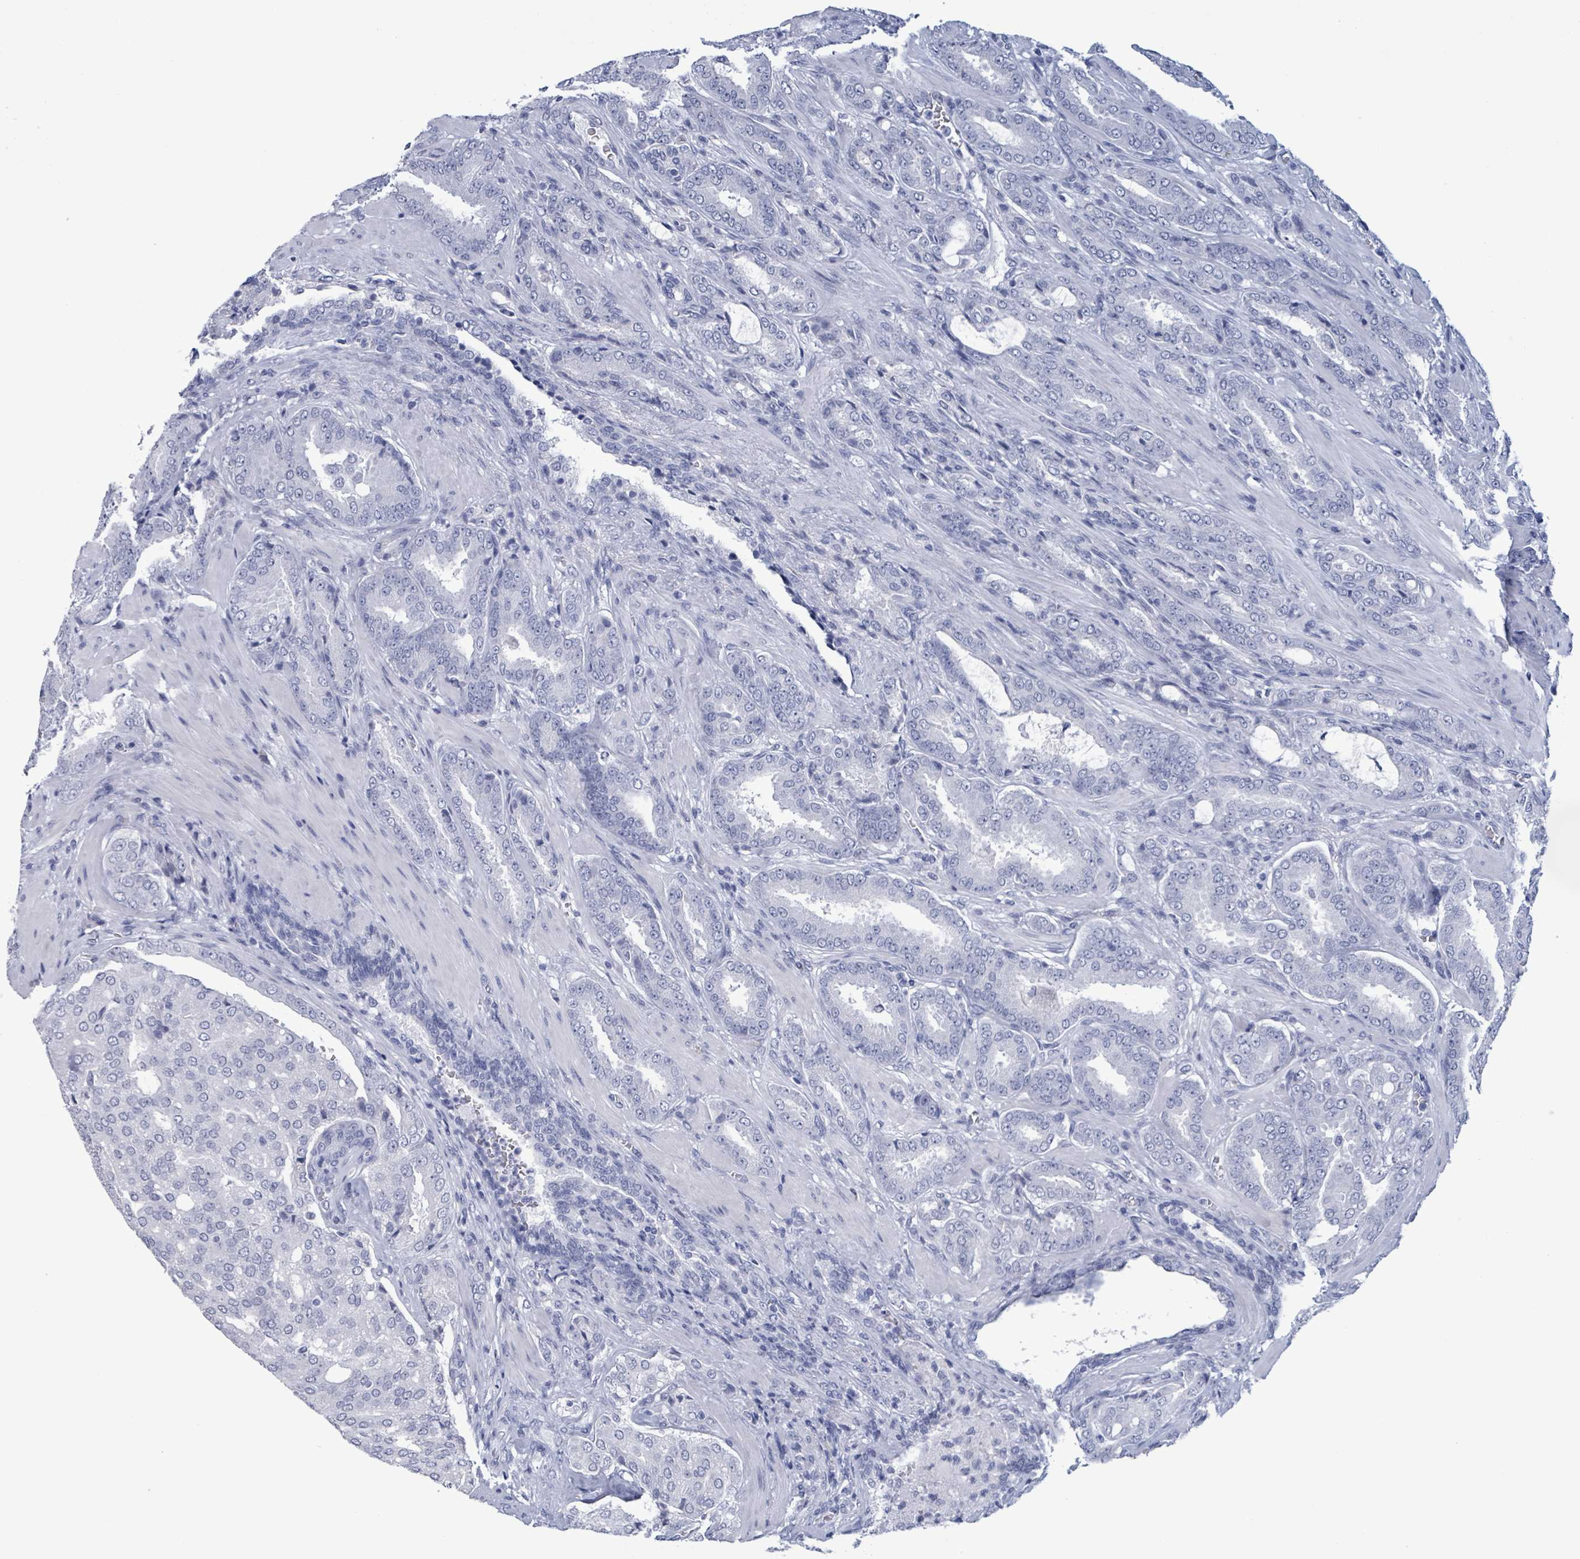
{"staining": {"intensity": "negative", "quantity": "none", "location": "none"}, "tissue": "prostate cancer", "cell_type": "Tumor cells", "image_type": "cancer", "snomed": [{"axis": "morphology", "description": "Adenocarcinoma, High grade"}, {"axis": "topography", "description": "Prostate"}], "caption": "IHC micrograph of neoplastic tissue: prostate cancer stained with DAB reveals no significant protein positivity in tumor cells.", "gene": "NKX2-1", "patient": {"sex": "male", "age": 68}}